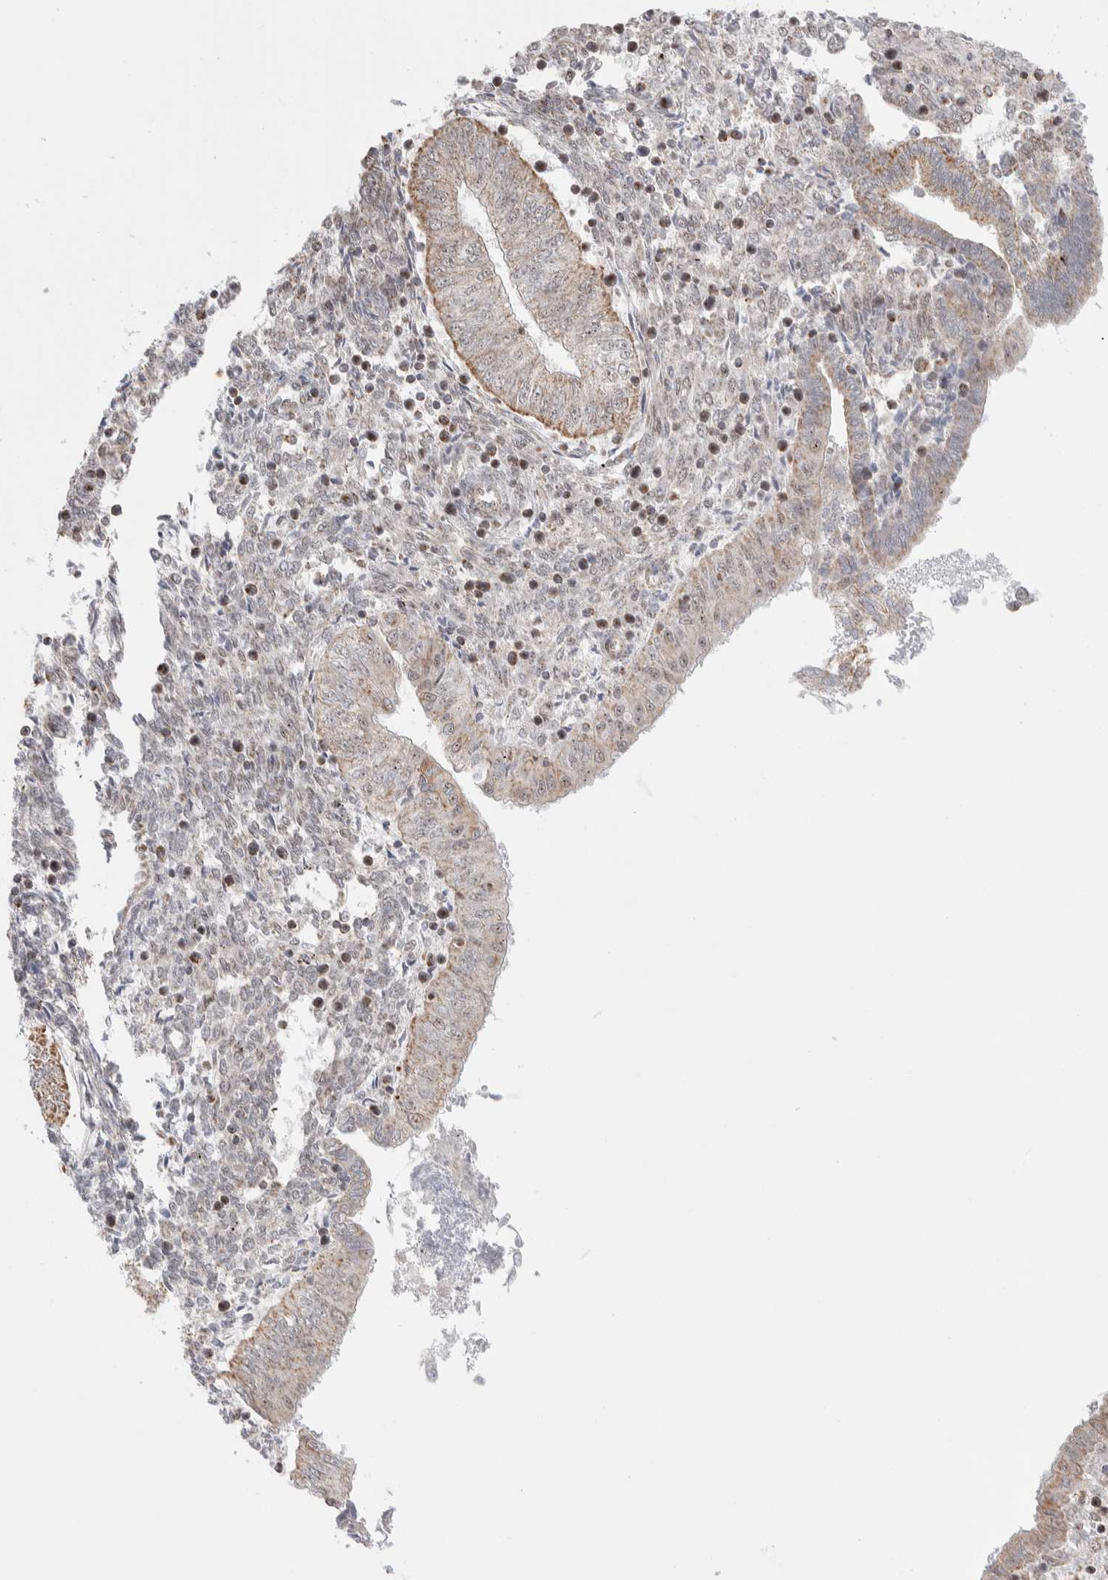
{"staining": {"intensity": "moderate", "quantity": "25%-75%", "location": "cytoplasmic/membranous"}, "tissue": "endometrial cancer", "cell_type": "Tumor cells", "image_type": "cancer", "snomed": [{"axis": "morphology", "description": "Normal tissue, NOS"}, {"axis": "morphology", "description": "Adenocarcinoma, NOS"}, {"axis": "topography", "description": "Endometrium"}], "caption": "An image of human endometrial cancer stained for a protein reveals moderate cytoplasmic/membranous brown staining in tumor cells.", "gene": "ZNF695", "patient": {"sex": "female", "age": 53}}